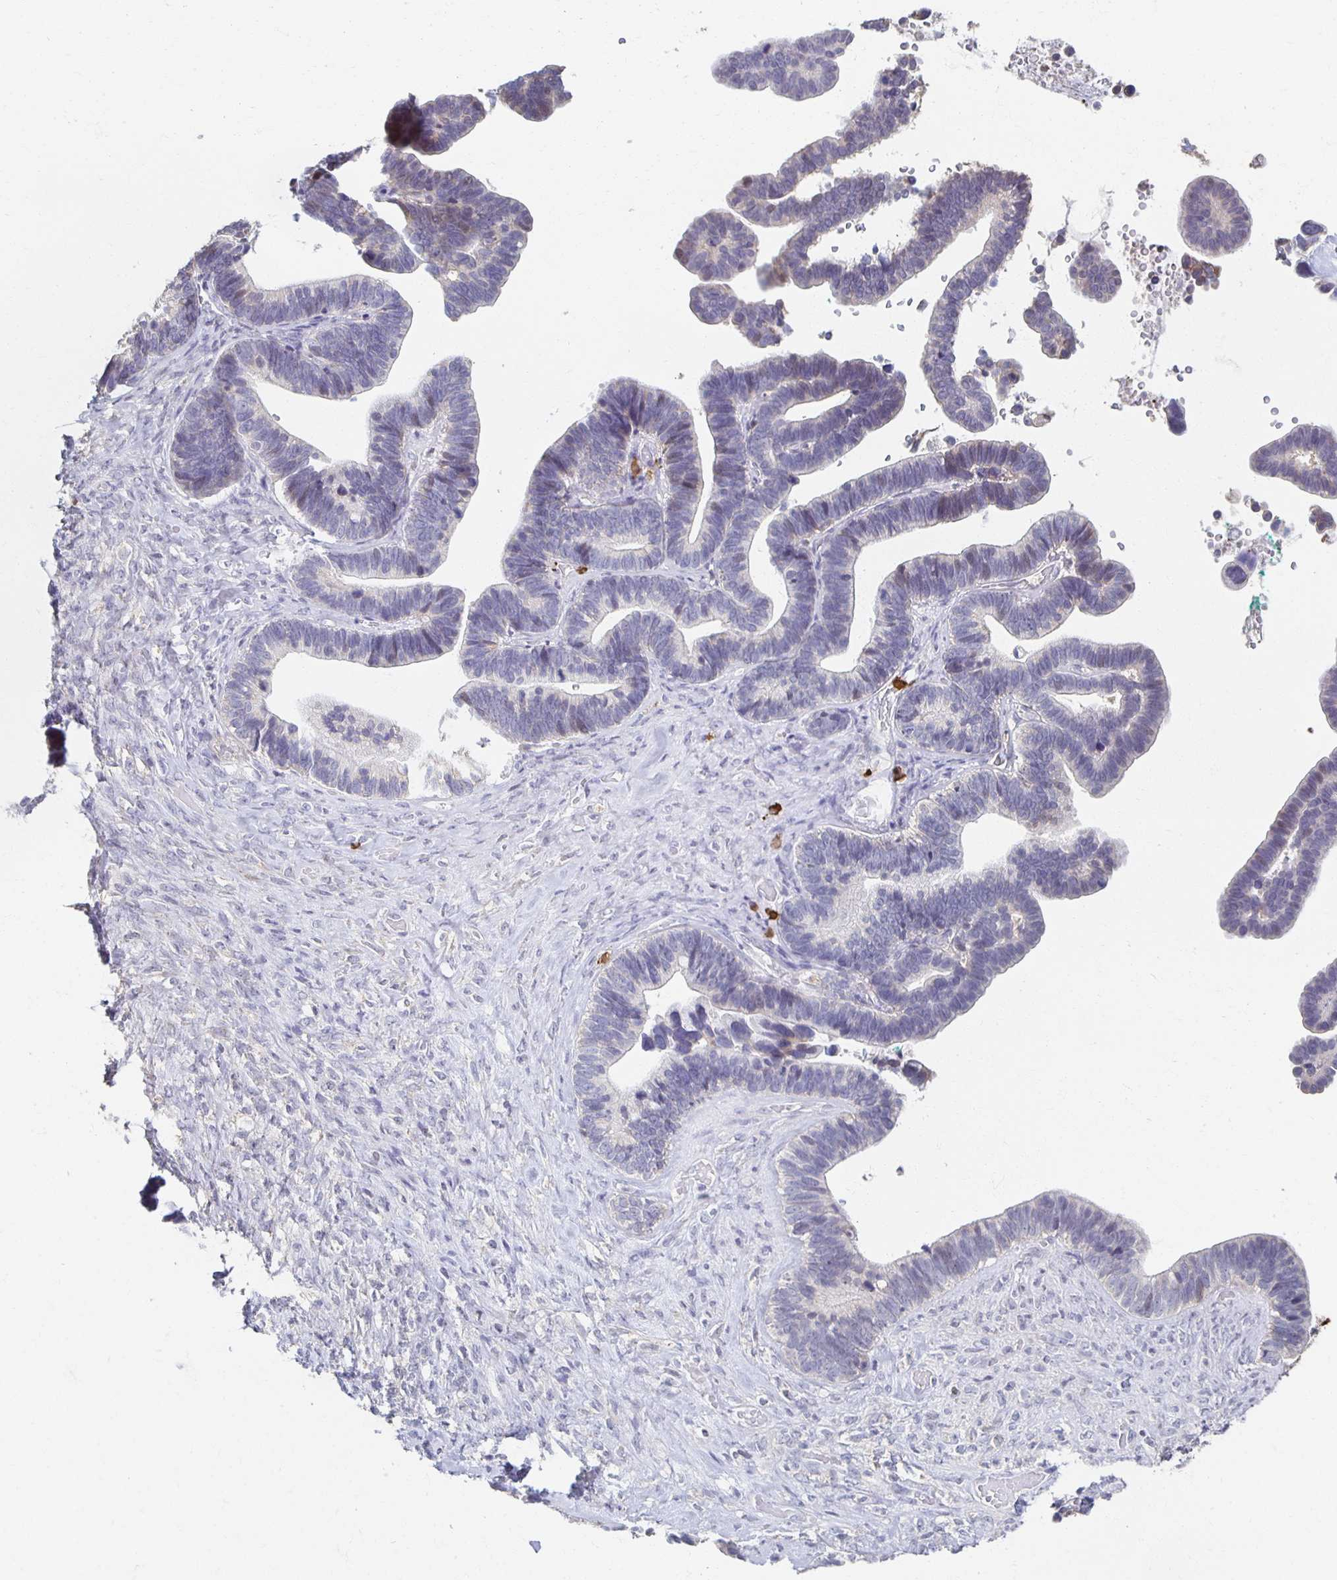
{"staining": {"intensity": "negative", "quantity": "none", "location": "none"}, "tissue": "ovarian cancer", "cell_type": "Tumor cells", "image_type": "cancer", "snomed": [{"axis": "morphology", "description": "Cystadenocarcinoma, serous, NOS"}, {"axis": "topography", "description": "Ovary"}], "caption": "The immunohistochemistry photomicrograph has no significant positivity in tumor cells of ovarian serous cystadenocarcinoma tissue.", "gene": "ZNF692", "patient": {"sex": "female", "age": 56}}